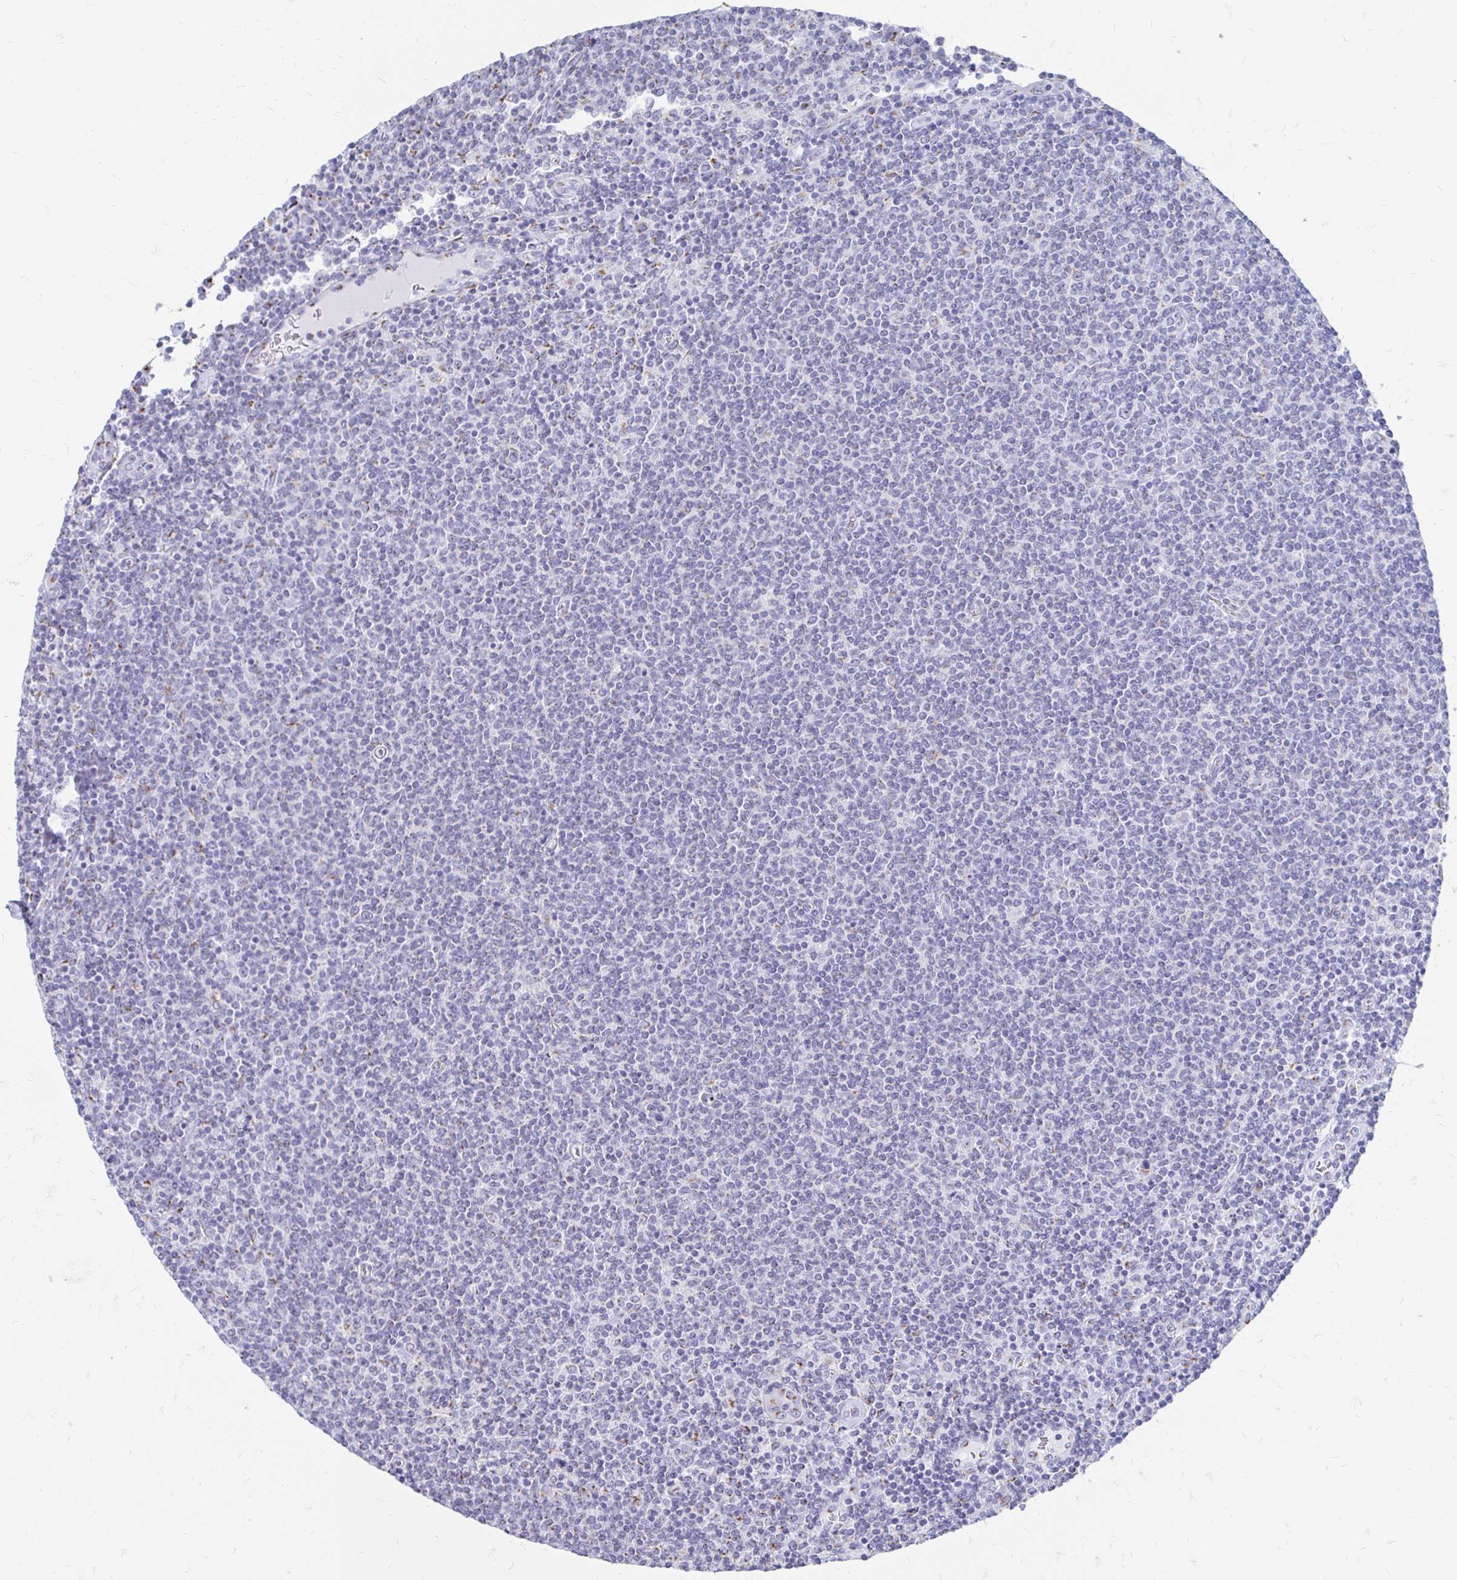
{"staining": {"intensity": "negative", "quantity": "none", "location": "none"}, "tissue": "lymphoma", "cell_type": "Tumor cells", "image_type": "cancer", "snomed": [{"axis": "morphology", "description": "Malignant lymphoma, non-Hodgkin's type, Low grade"}, {"axis": "topography", "description": "Lymph node"}], "caption": "Malignant lymphoma, non-Hodgkin's type (low-grade) stained for a protein using immunohistochemistry exhibits no staining tumor cells.", "gene": "PAGE4", "patient": {"sex": "male", "age": 52}}